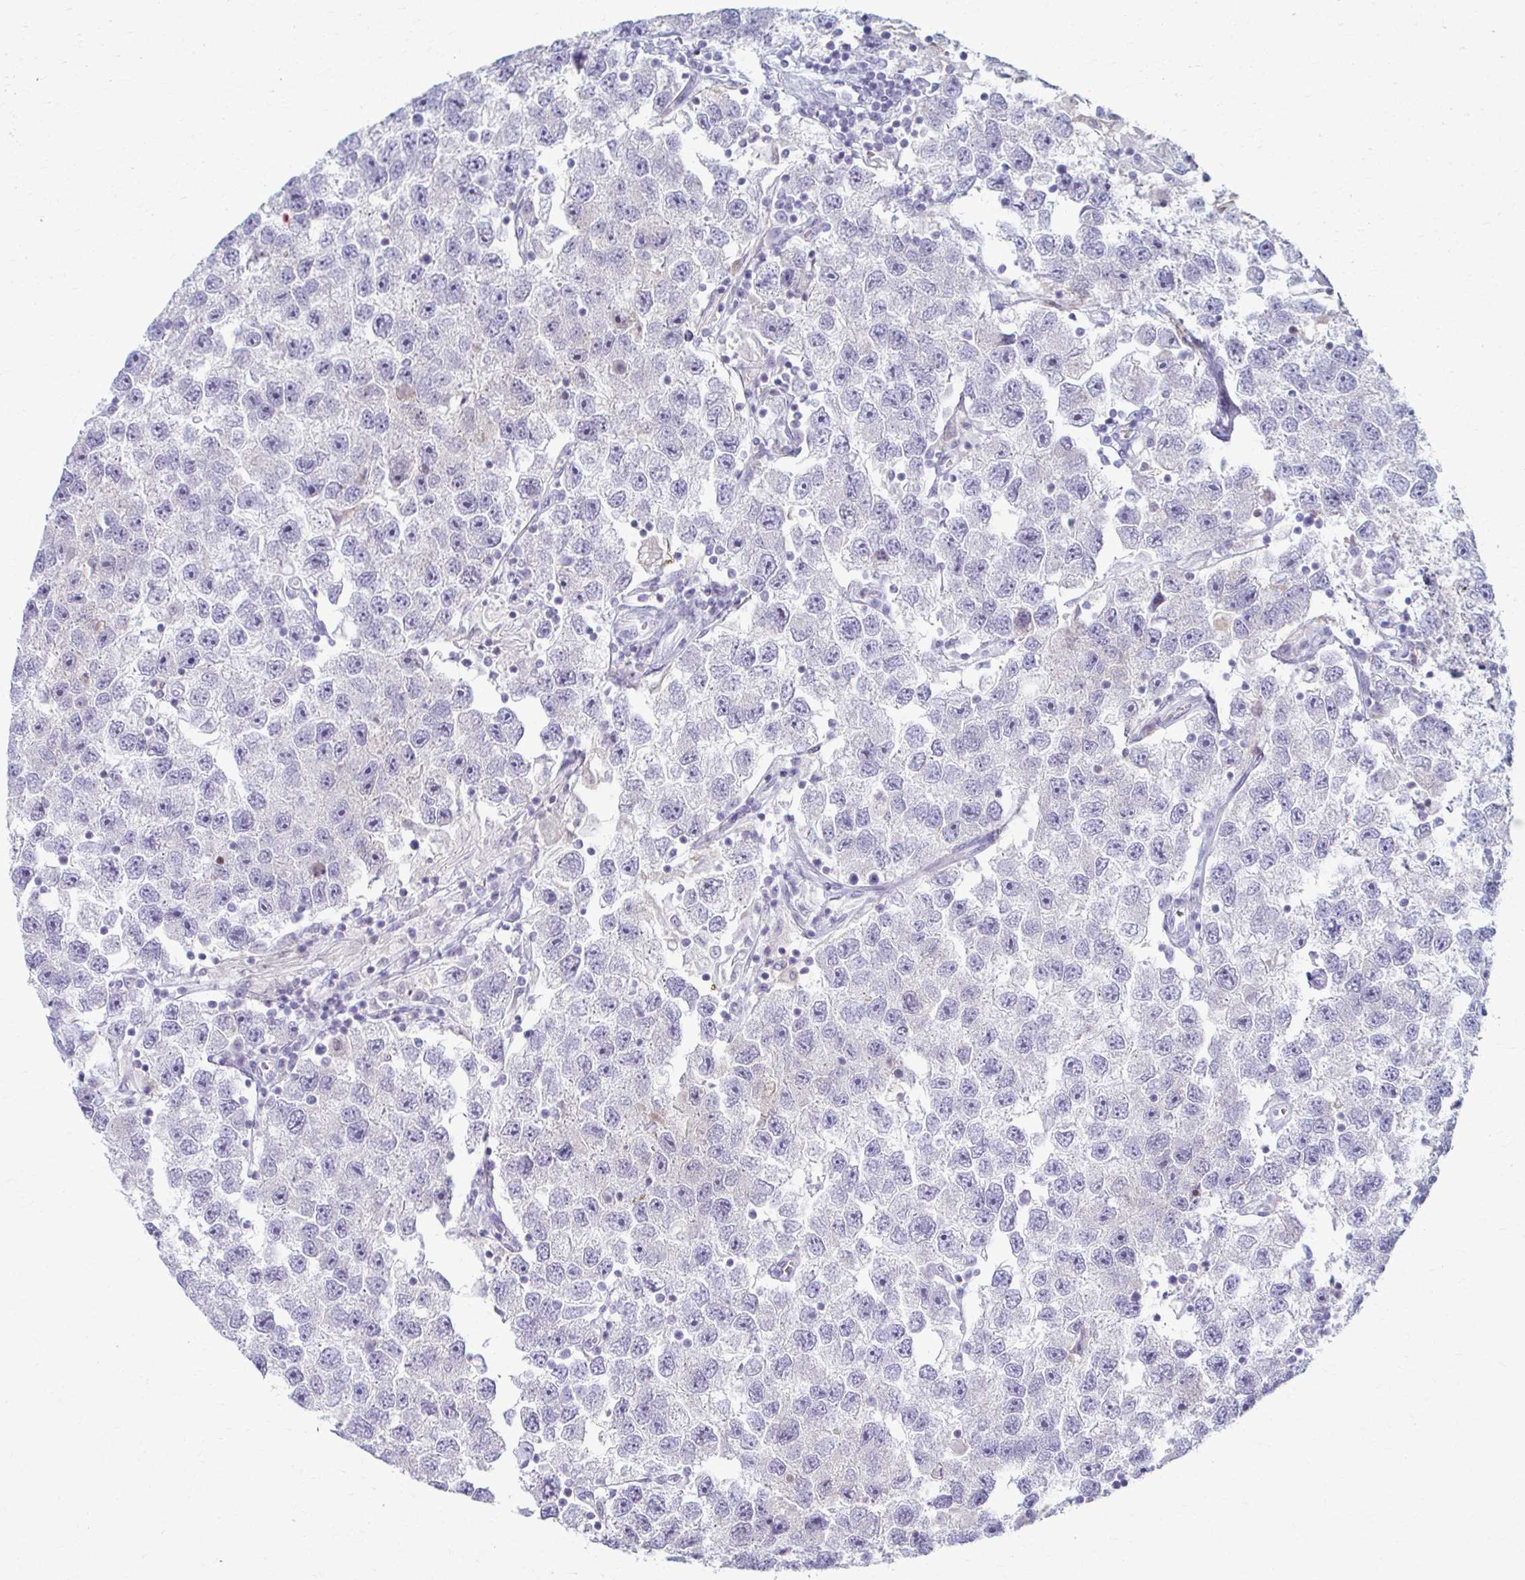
{"staining": {"intensity": "negative", "quantity": "none", "location": "none"}, "tissue": "testis cancer", "cell_type": "Tumor cells", "image_type": "cancer", "snomed": [{"axis": "morphology", "description": "Seminoma, NOS"}, {"axis": "topography", "description": "Testis"}], "caption": "Testis seminoma was stained to show a protein in brown. There is no significant staining in tumor cells.", "gene": "LDLRAP1", "patient": {"sex": "male", "age": 26}}